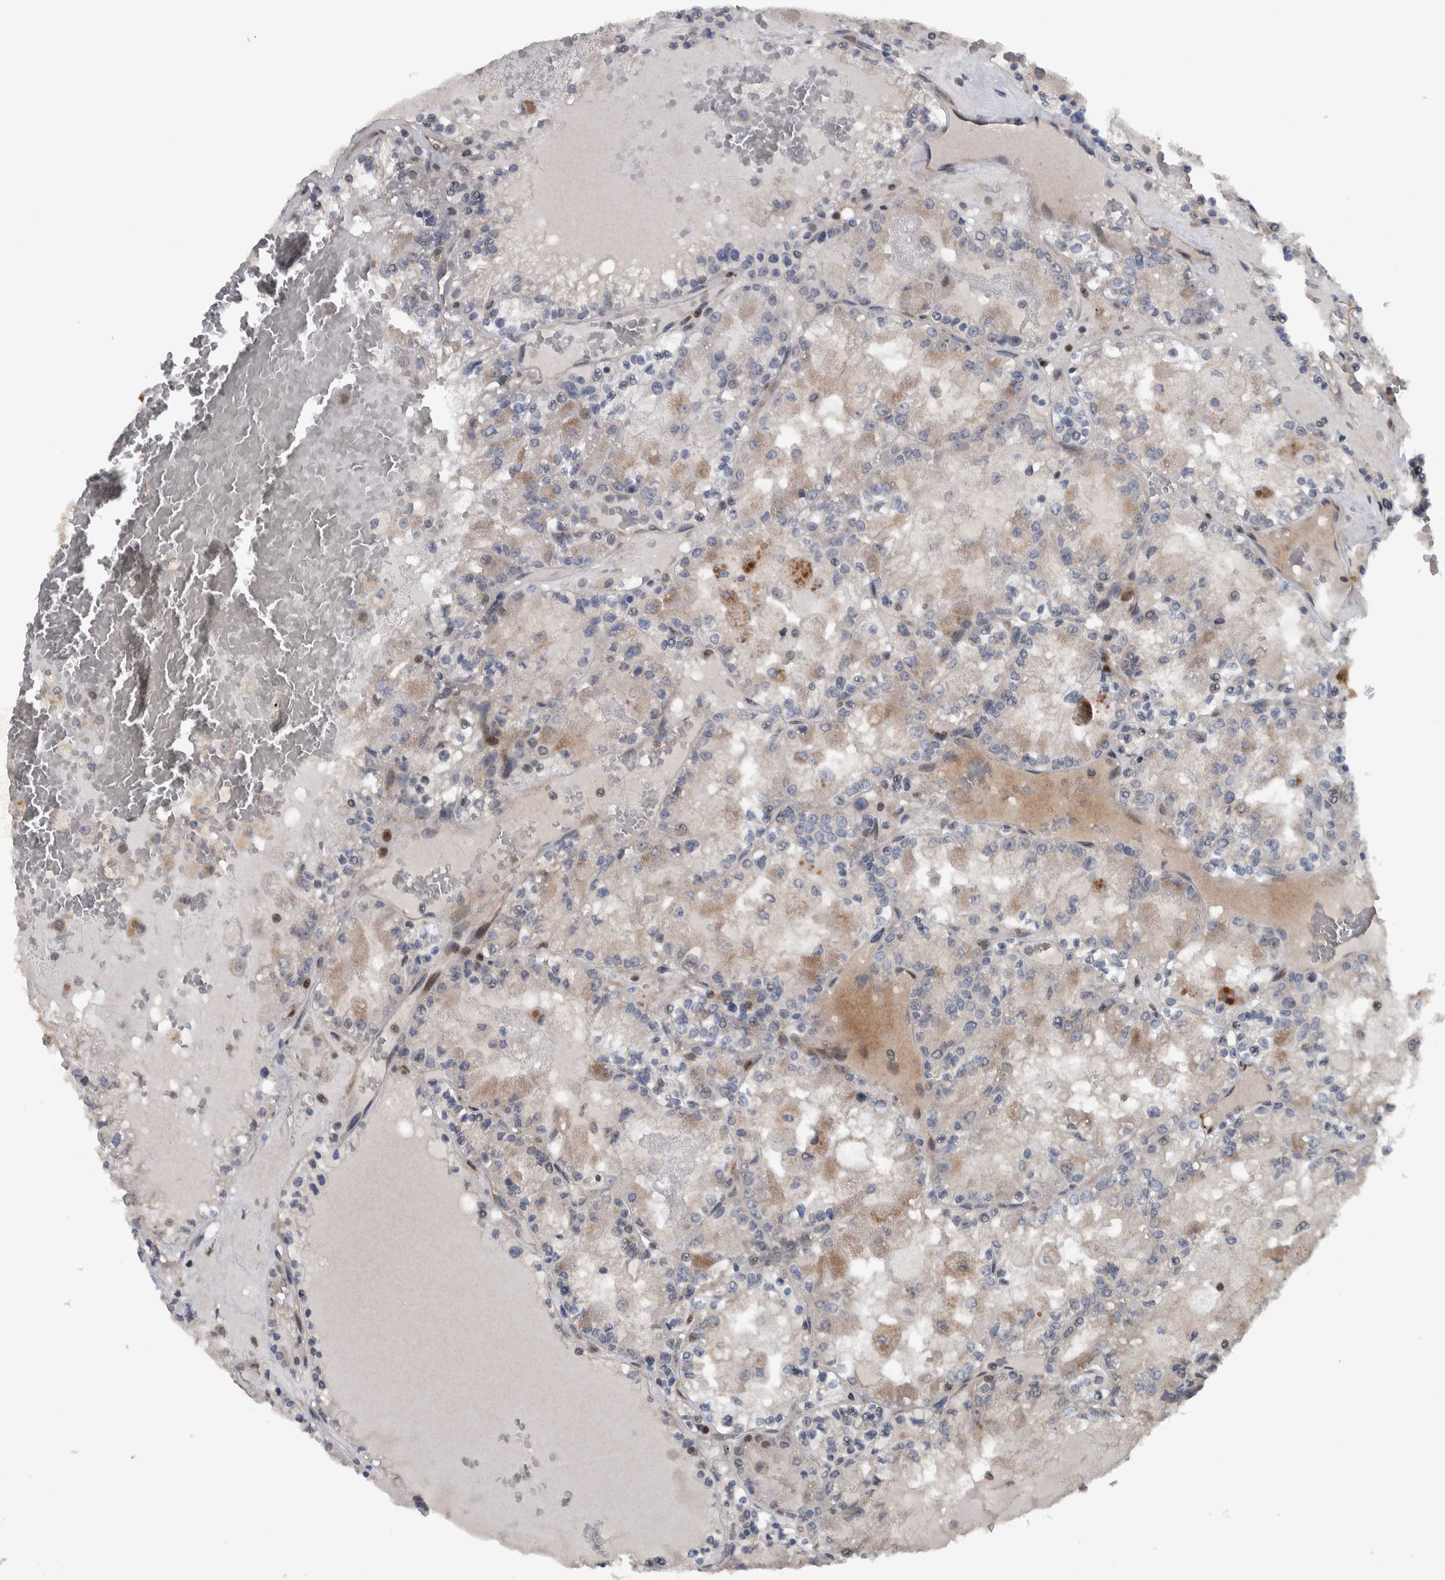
{"staining": {"intensity": "weak", "quantity": "<25%", "location": "cytoplasmic/membranous"}, "tissue": "renal cancer", "cell_type": "Tumor cells", "image_type": "cancer", "snomed": [{"axis": "morphology", "description": "Adenocarcinoma, NOS"}, {"axis": "topography", "description": "Kidney"}], "caption": "Immunohistochemical staining of human renal cancer exhibits no significant positivity in tumor cells.", "gene": "BAIAP2L1", "patient": {"sex": "female", "age": 56}}